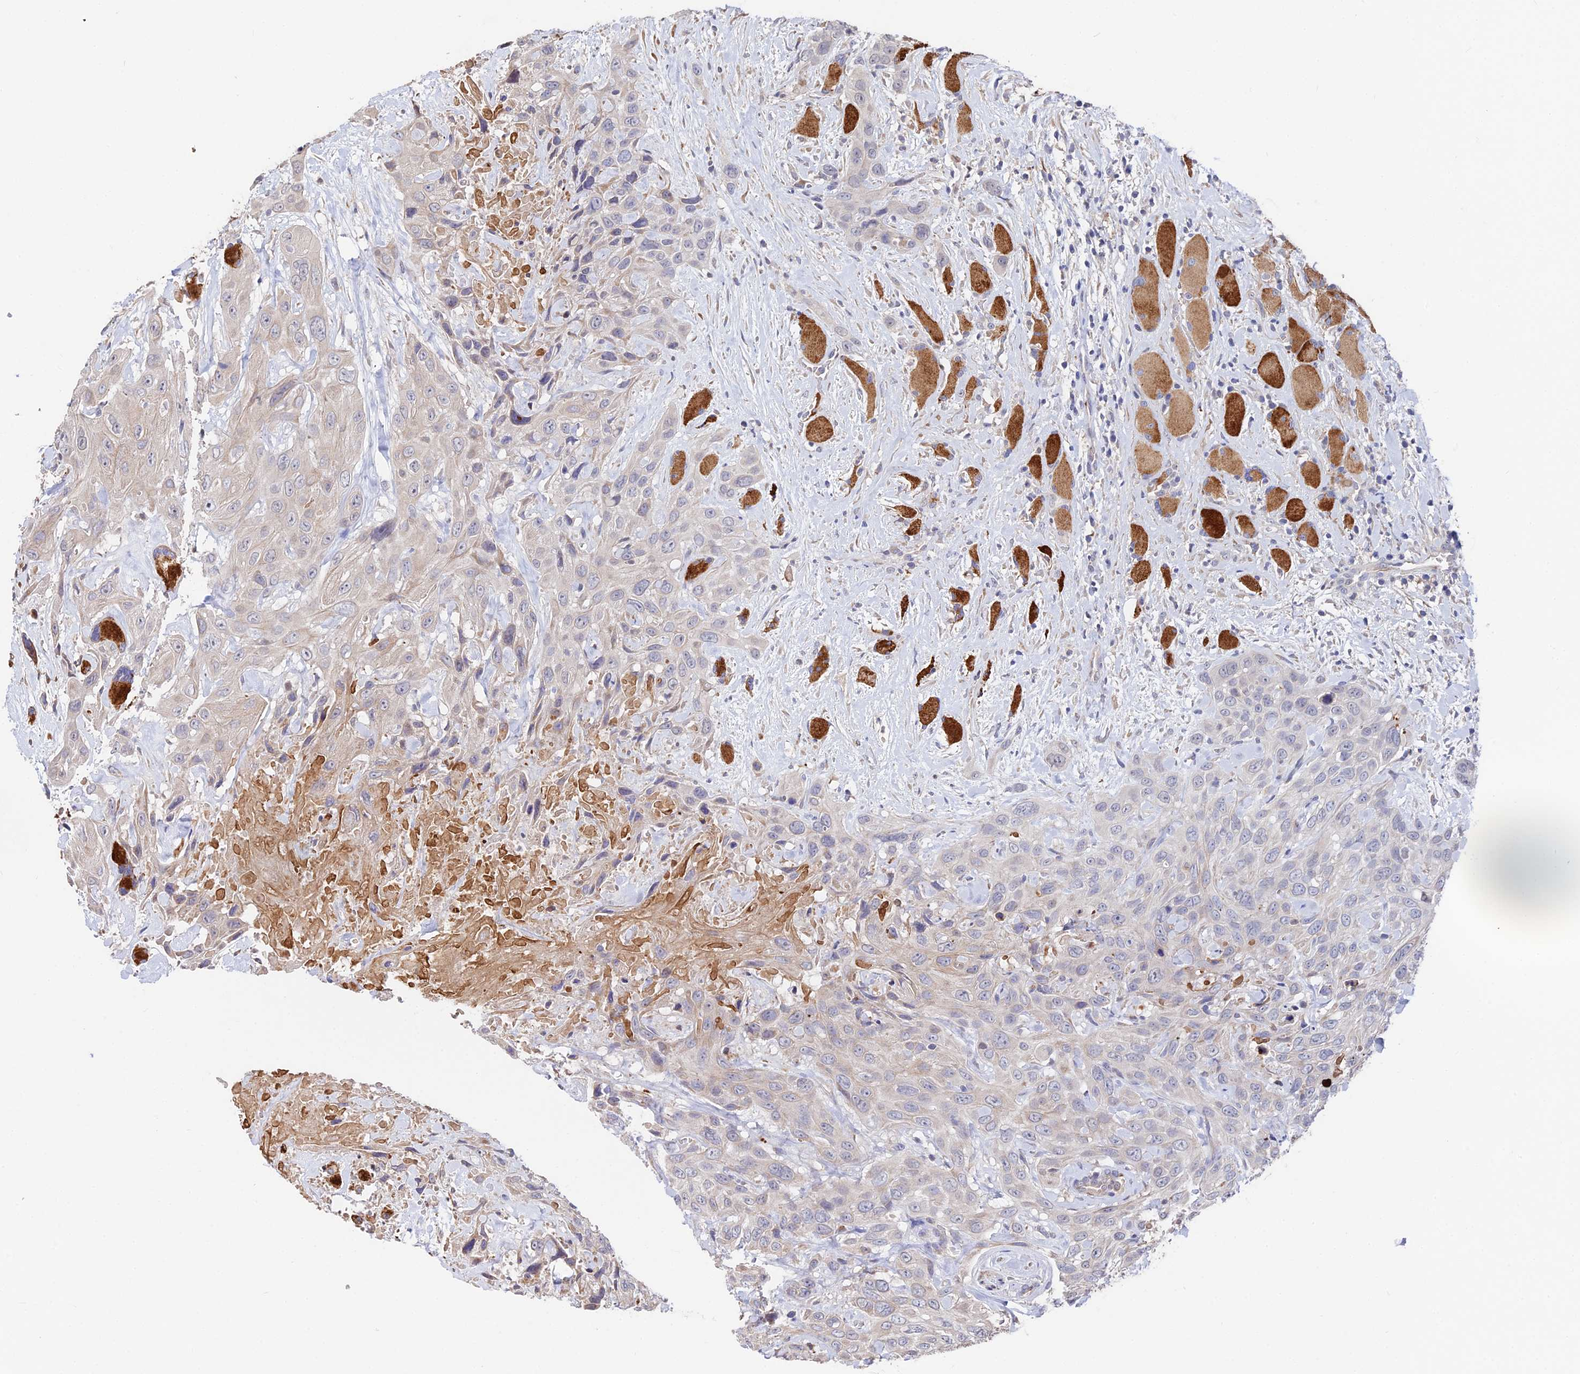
{"staining": {"intensity": "negative", "quantity": "none", "location": "none"}, "tissue": "head and neck cancer", "cell_type": "Tumor cells", "image_type": "cancer", "snomed": [{"axis": "morphology", "description": "Squamous cell carcinoma, NOS"}, {"axis": "topography", "description": "Head-Neck"}], "caption": "Immunohistochemical staining of head and neck squamous cell carcinoma demonstrates no significant positivity in tumor cells.", "gene": "ACTR5", "patient": {"sex": "male", "age": 81}}